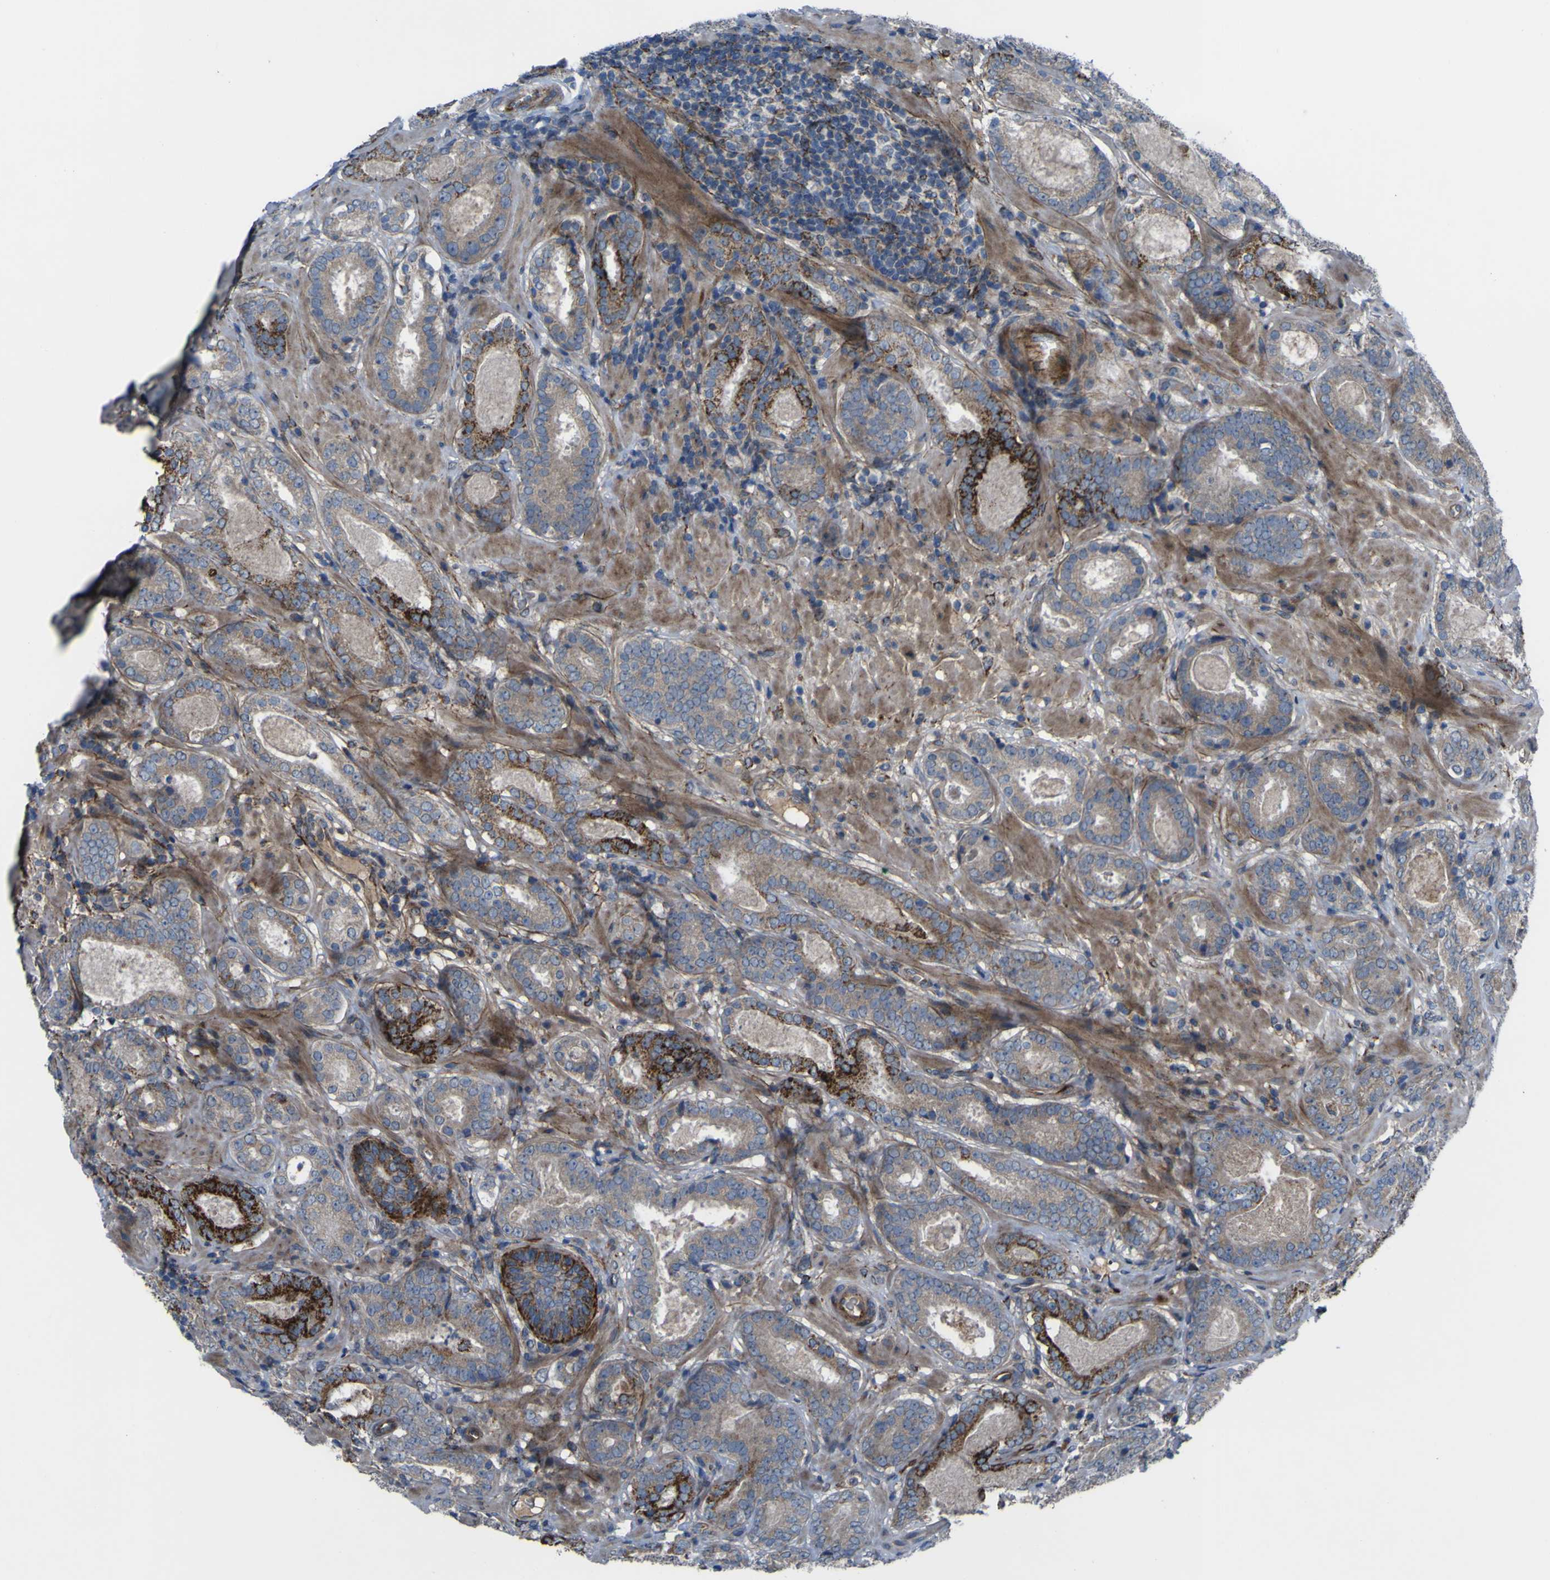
{"staining": {"intensity": "strong", "quantity": "<25%", "location": "cytoplasmic/membranous"}, "tissue": "prostate cancer", "cell_type": "Tumor cells", "image_type": "cancer", "snomed": [{"axis": "morphology", "description": "Adenocarcinoma, Low grade"}, {"axis": "topography", "description": "Prostate"}], "caption": "Strong cytoplasmic/membranous staining for a protein is appreciated in about <25% of tumor cells of prostate adenocarcinoma (low-grade) using immunohistochemistry (IHC).", "gene": "GPLD1", "patient": {"sex": "male", "age": 69}}